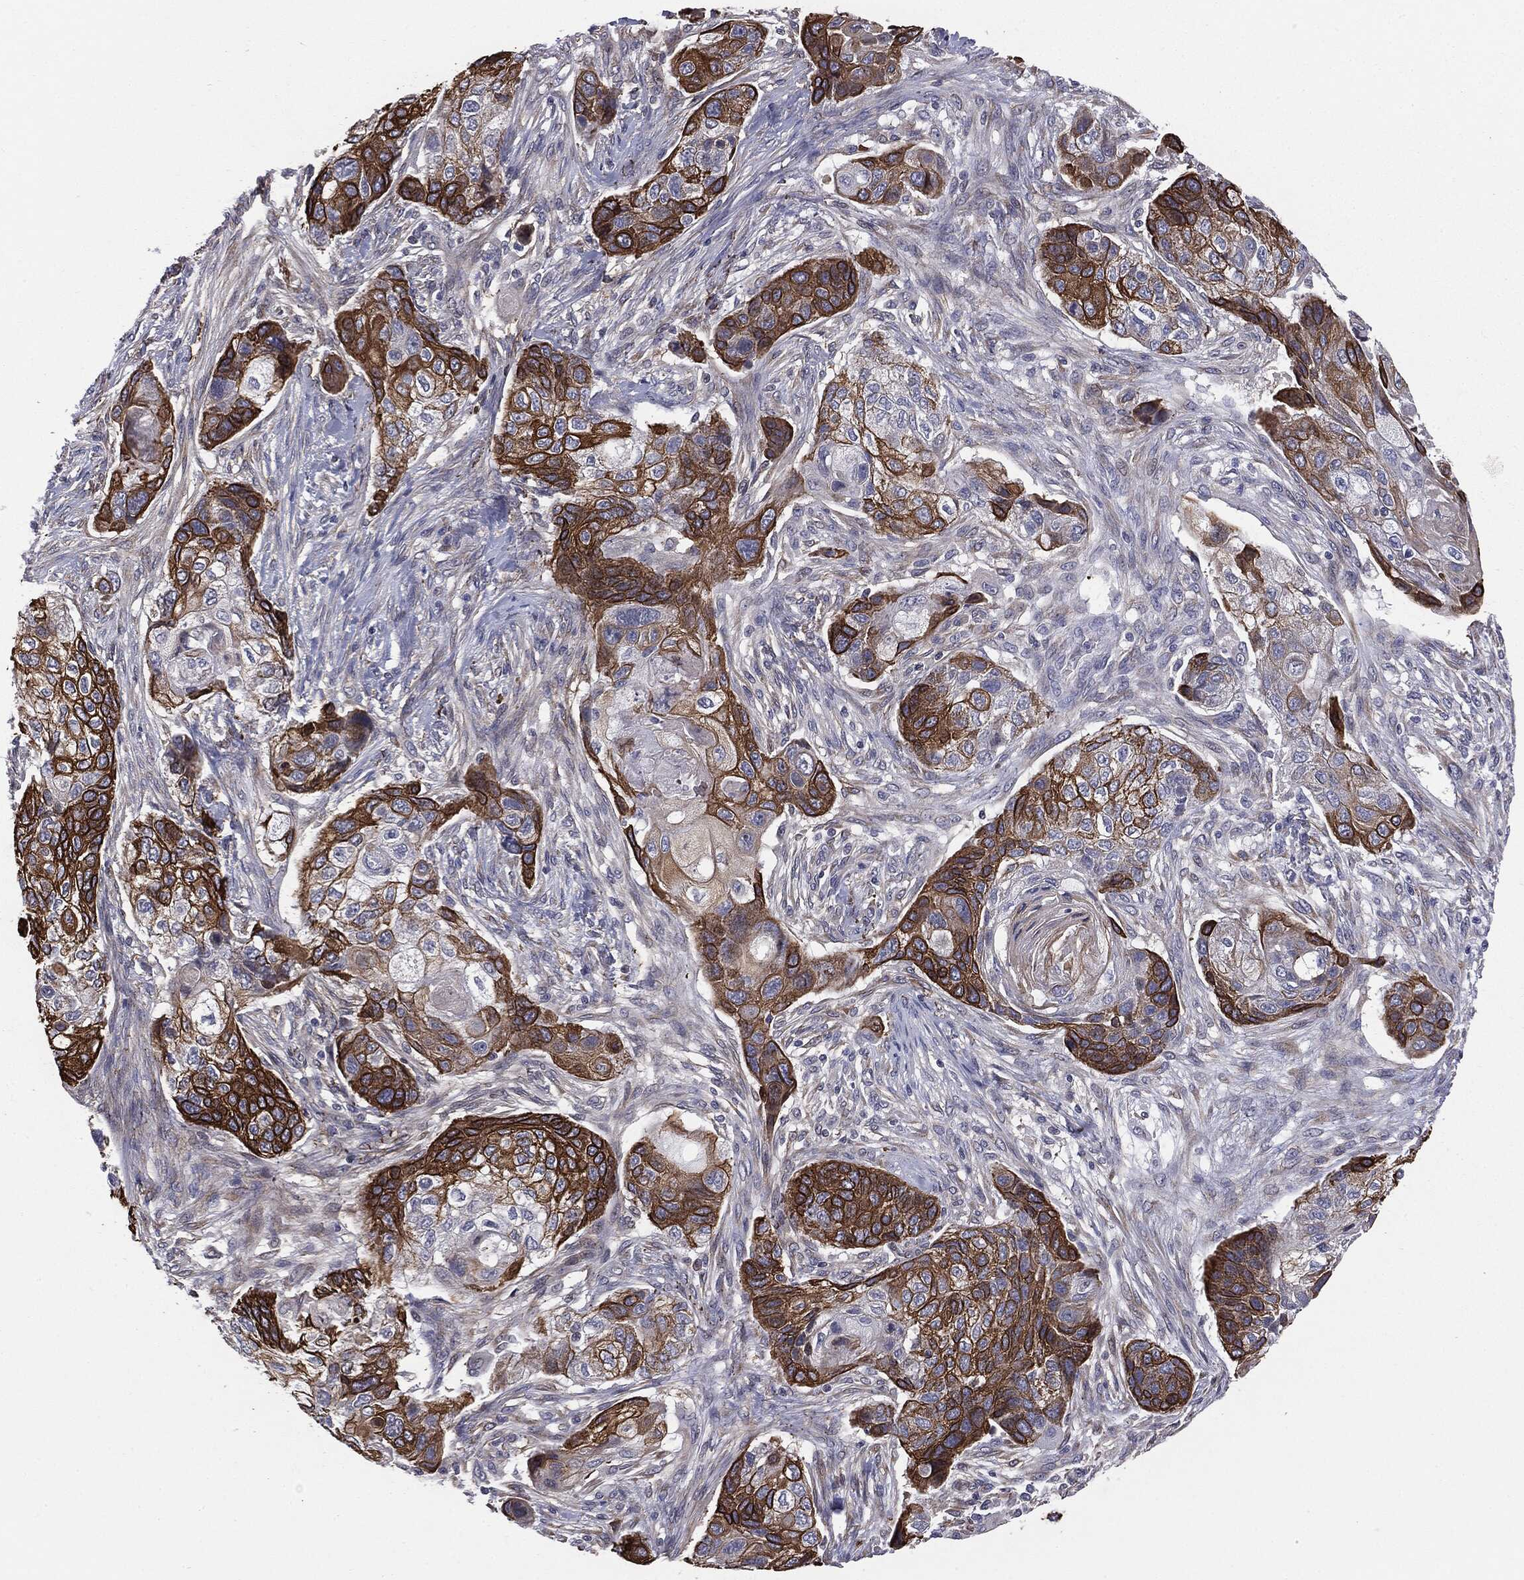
{"staining": {"intensity": "strong", "quantity": "25%-75%", "location": "cytoplasmic/membranous"}, "tissue": "lung cancer", "cell_type": "Tumor cells", "image_type": "cancer", "snomed": [{"axis": "morphology", "description": "Normal tissue, NOS"}, {"axis": "morphology", "description": "Squamous cell carcinoma, NOS"}, {"axis": "topography", "description": "Bronchus"}, {"axis": "topography", "description": "Lung"}], "caption": "Strong cytoplasmic/membranous protein positivity is seen in about 25%-75% of tumor cells in lung cancer.", "gene": "KRT5", "patient": {"sex": "male", "age": 69}}